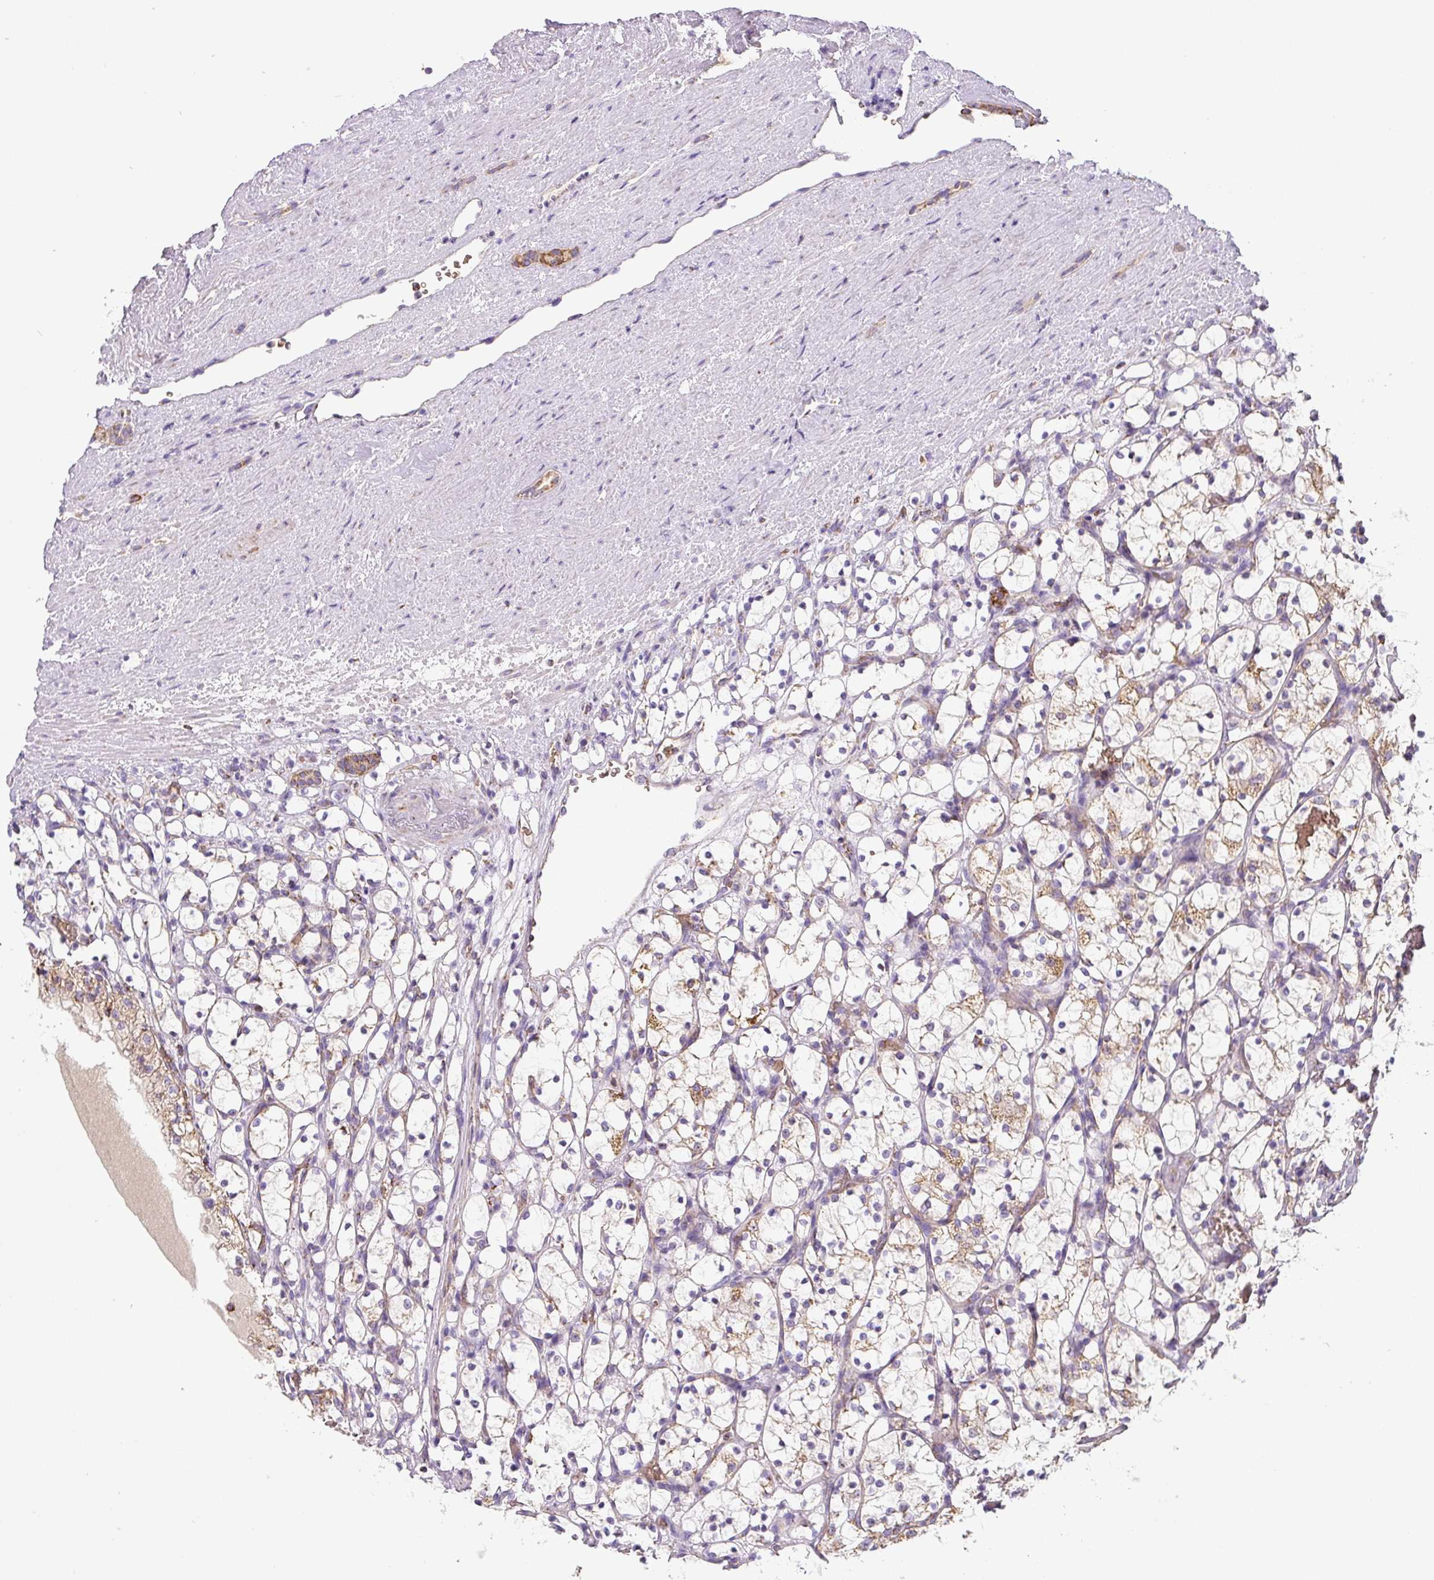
{"staining": {"intensity": "weak", "quantity": "<25%", "location": "cytoplasmic/membranous"}, "tissue": "renal cancer", "cell_type": "Tumor cells", "image_type": "cancer", "snomed": [{"axis": "morphology", "description": "Adenocarcinoma, NOS"}, {"axis": "topography", "description": "Kidney"}], "caption": "Adenocarcinoma (renal) was stained to show a protein in brown. There is no significant staining in tumor cells.", "gene": "MT-CO2", "patient": {"sex": "female", "age": 69}}